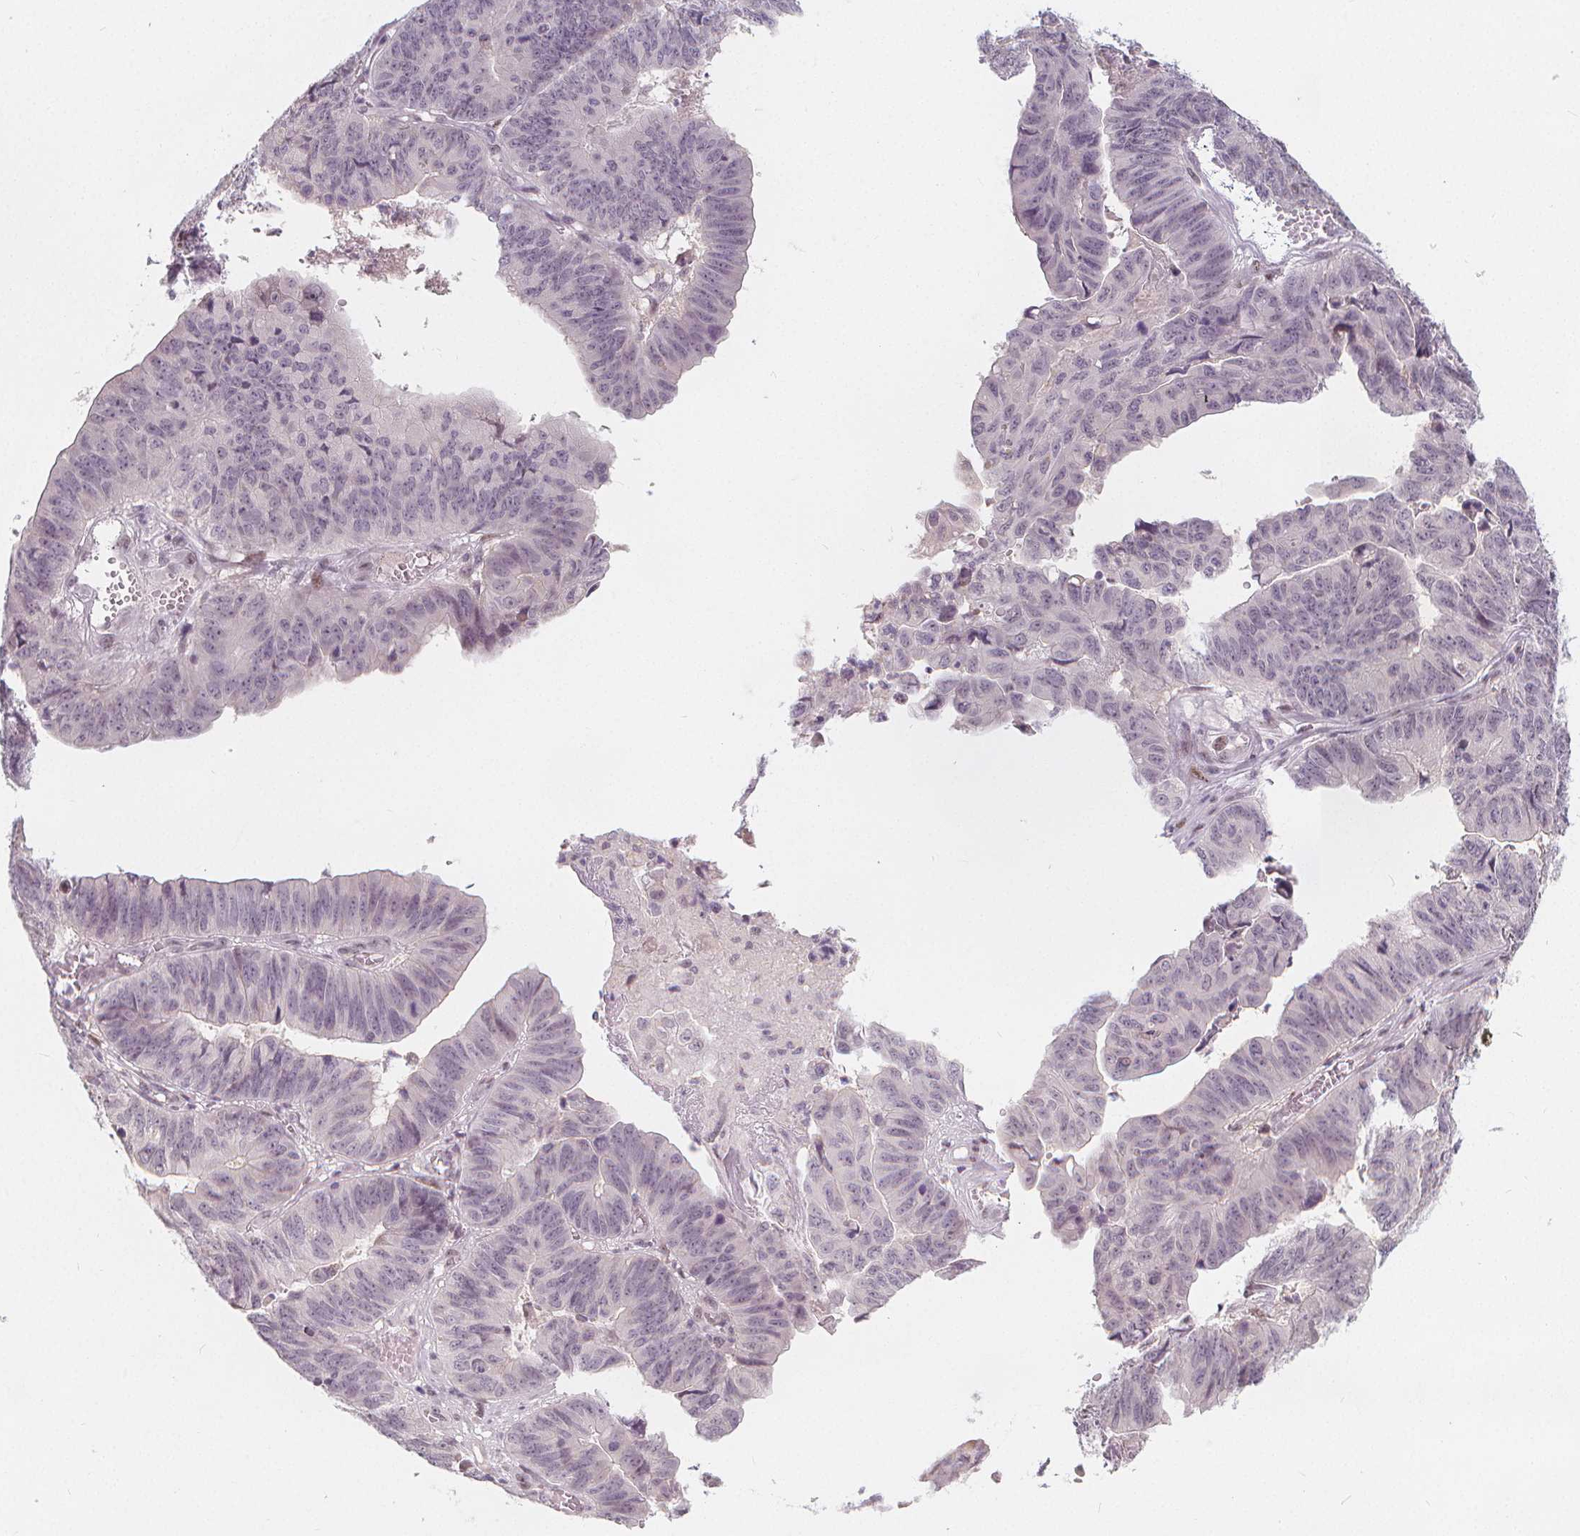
{"staining": {"intensity": "negative", "quantity": "none", "location": "none"}, "tissue": "stomach cancer", "cell_type": "Tumor cells", "image_type": "cancer", "snomed": [{"axis": "morphology", "description": "Adenocarcinoma, NOS"}, {"axis": "topography", "description": "Stomach, lower"}], "caption": "Tumor cells are negative for protein expression in human stomach adenocarcinoma.", "gene": "DRC3", "patient": {"sex": "male", "age": 77}}